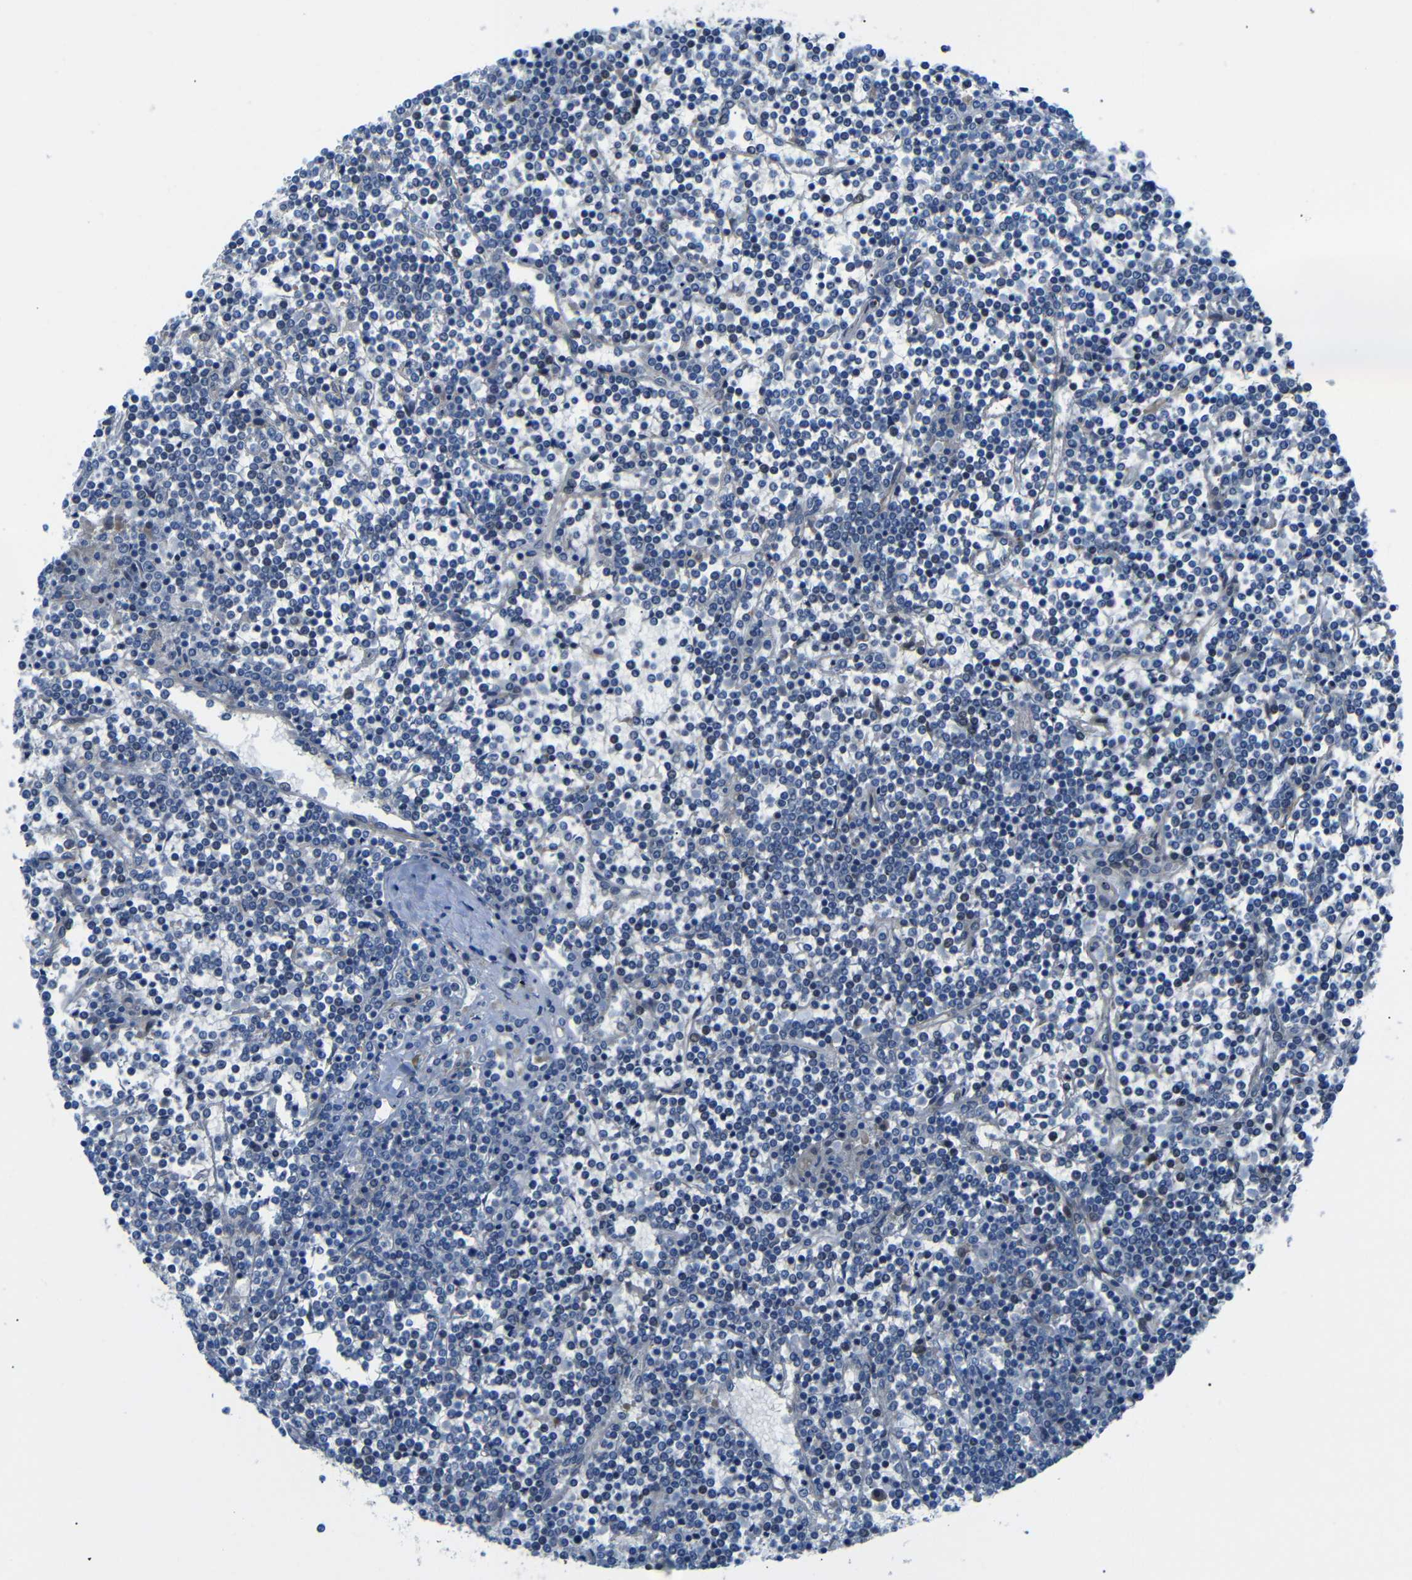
{"staining": {"intensity": "negative", "quantity": "none", "location": "none"}, "tissue": "lymphoma", "cell_type": "Tumor cells", "image_type": "cancer", "snomed": [{"axis": "morphology", "description": "Malignant lymphoma, non-Hodgkin's type, Low grade"}, {"axis": "topography", "description": "Spleen"}], "caption": "High power microscopy photomicrograph of an IHC image of lymphoma, revealing no significant staining in tumor cells. Brightfield microscopy of immunohistochemistry stained with DAB (3,3'-diaminobenzidine) (brown) and hematoxylin (blue), captured at high magnification.", "gene": "MYO1B", "patient": {"sex": "female", "age": 19}}